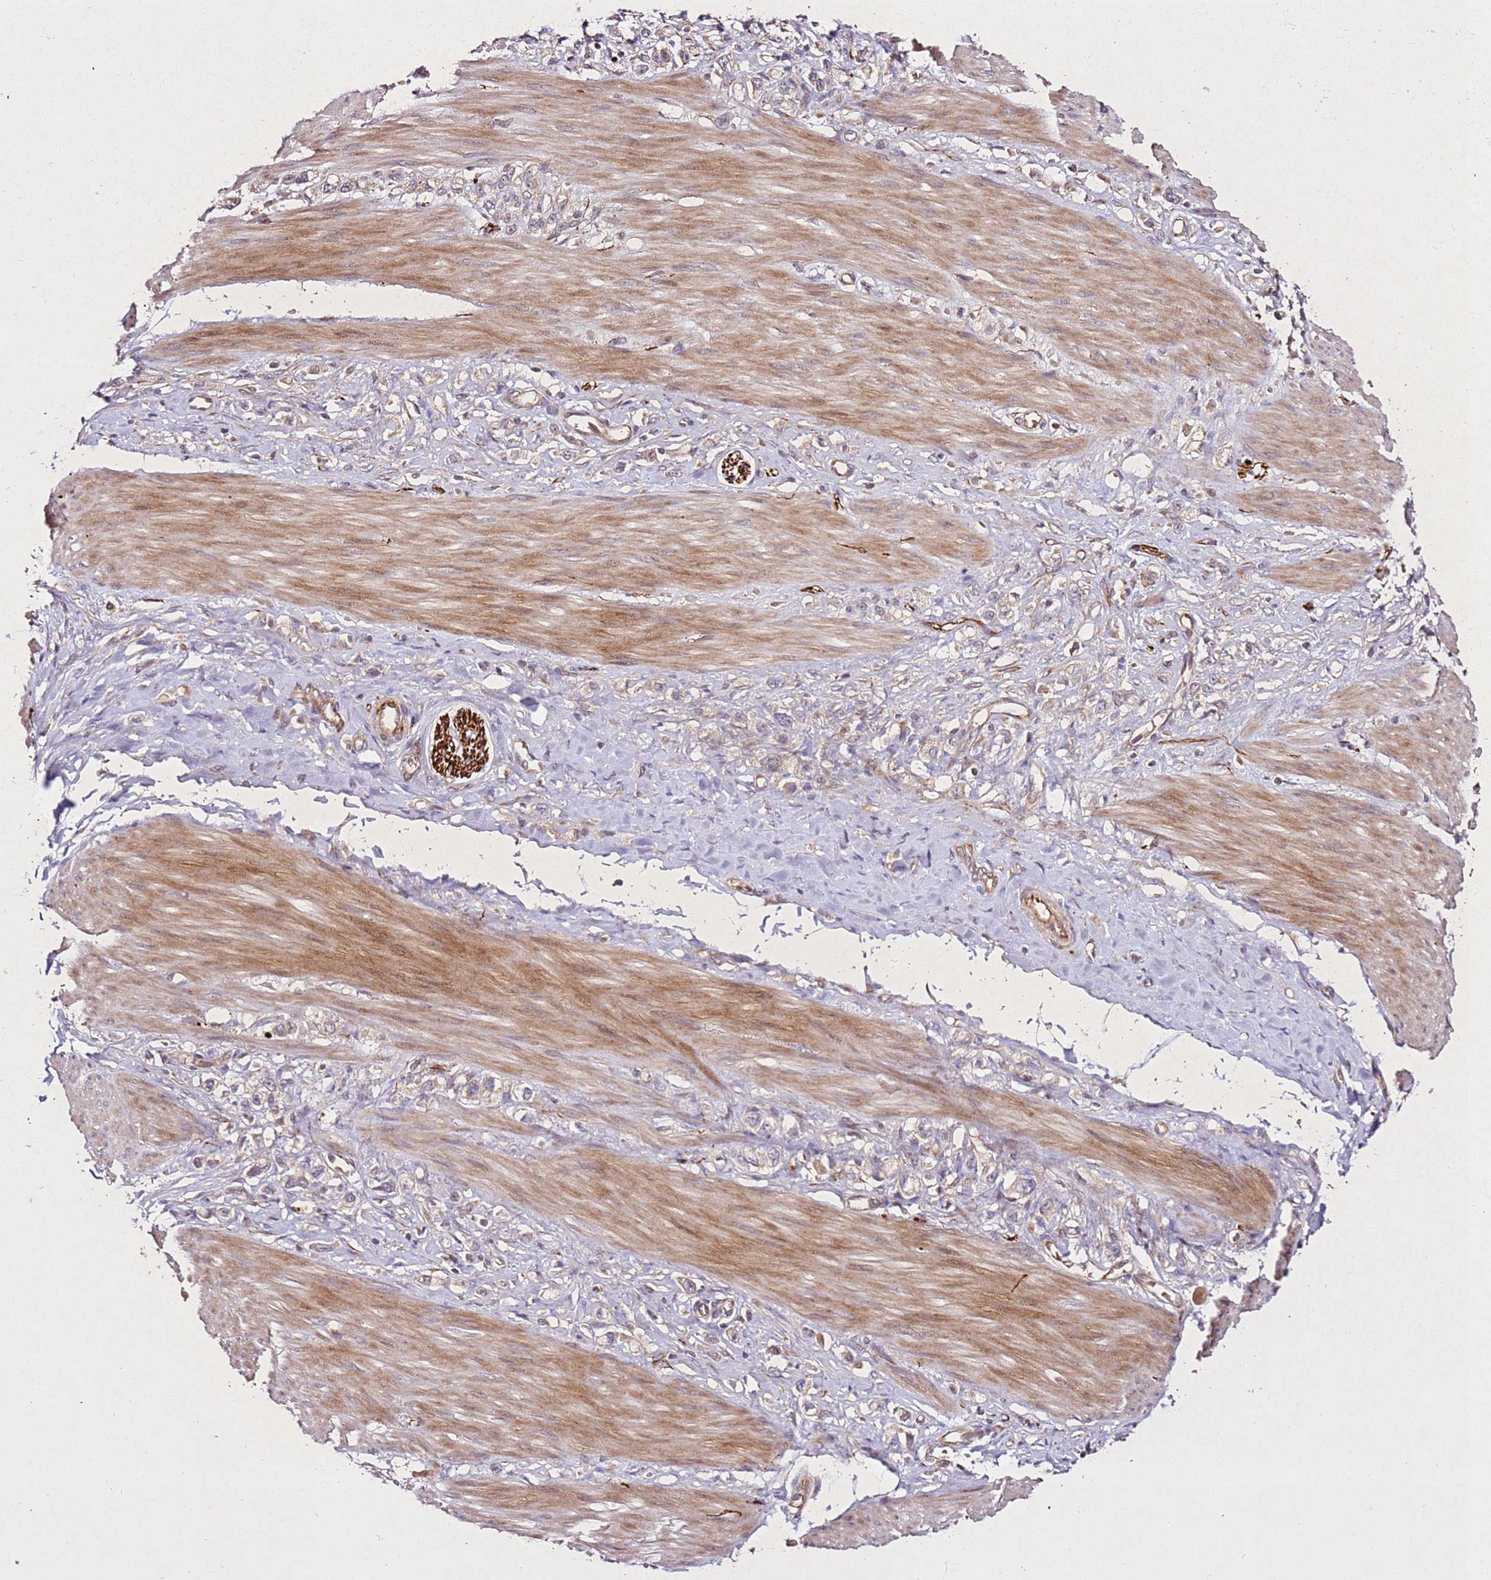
{"staining": {"intensity": "weak", "quantity": "<25%", "location": "cytoplasmic/membranous"}, "tissue": "stomach cancer", "cell_type": "Tumor cells", "image_type": "cancer", "snomed": [{"axis": "morphology", "description": "Adenocarcinoma, NOS"}, {"axis": "topography", "description": "Stomach"}], "caption": "Immunohistochemistry of human stomach cancer (adenocarcinoma) exhibits no expression in tumor cells.", "gene": "PTMA", "patient": {"sex": "female", "age": 65}}